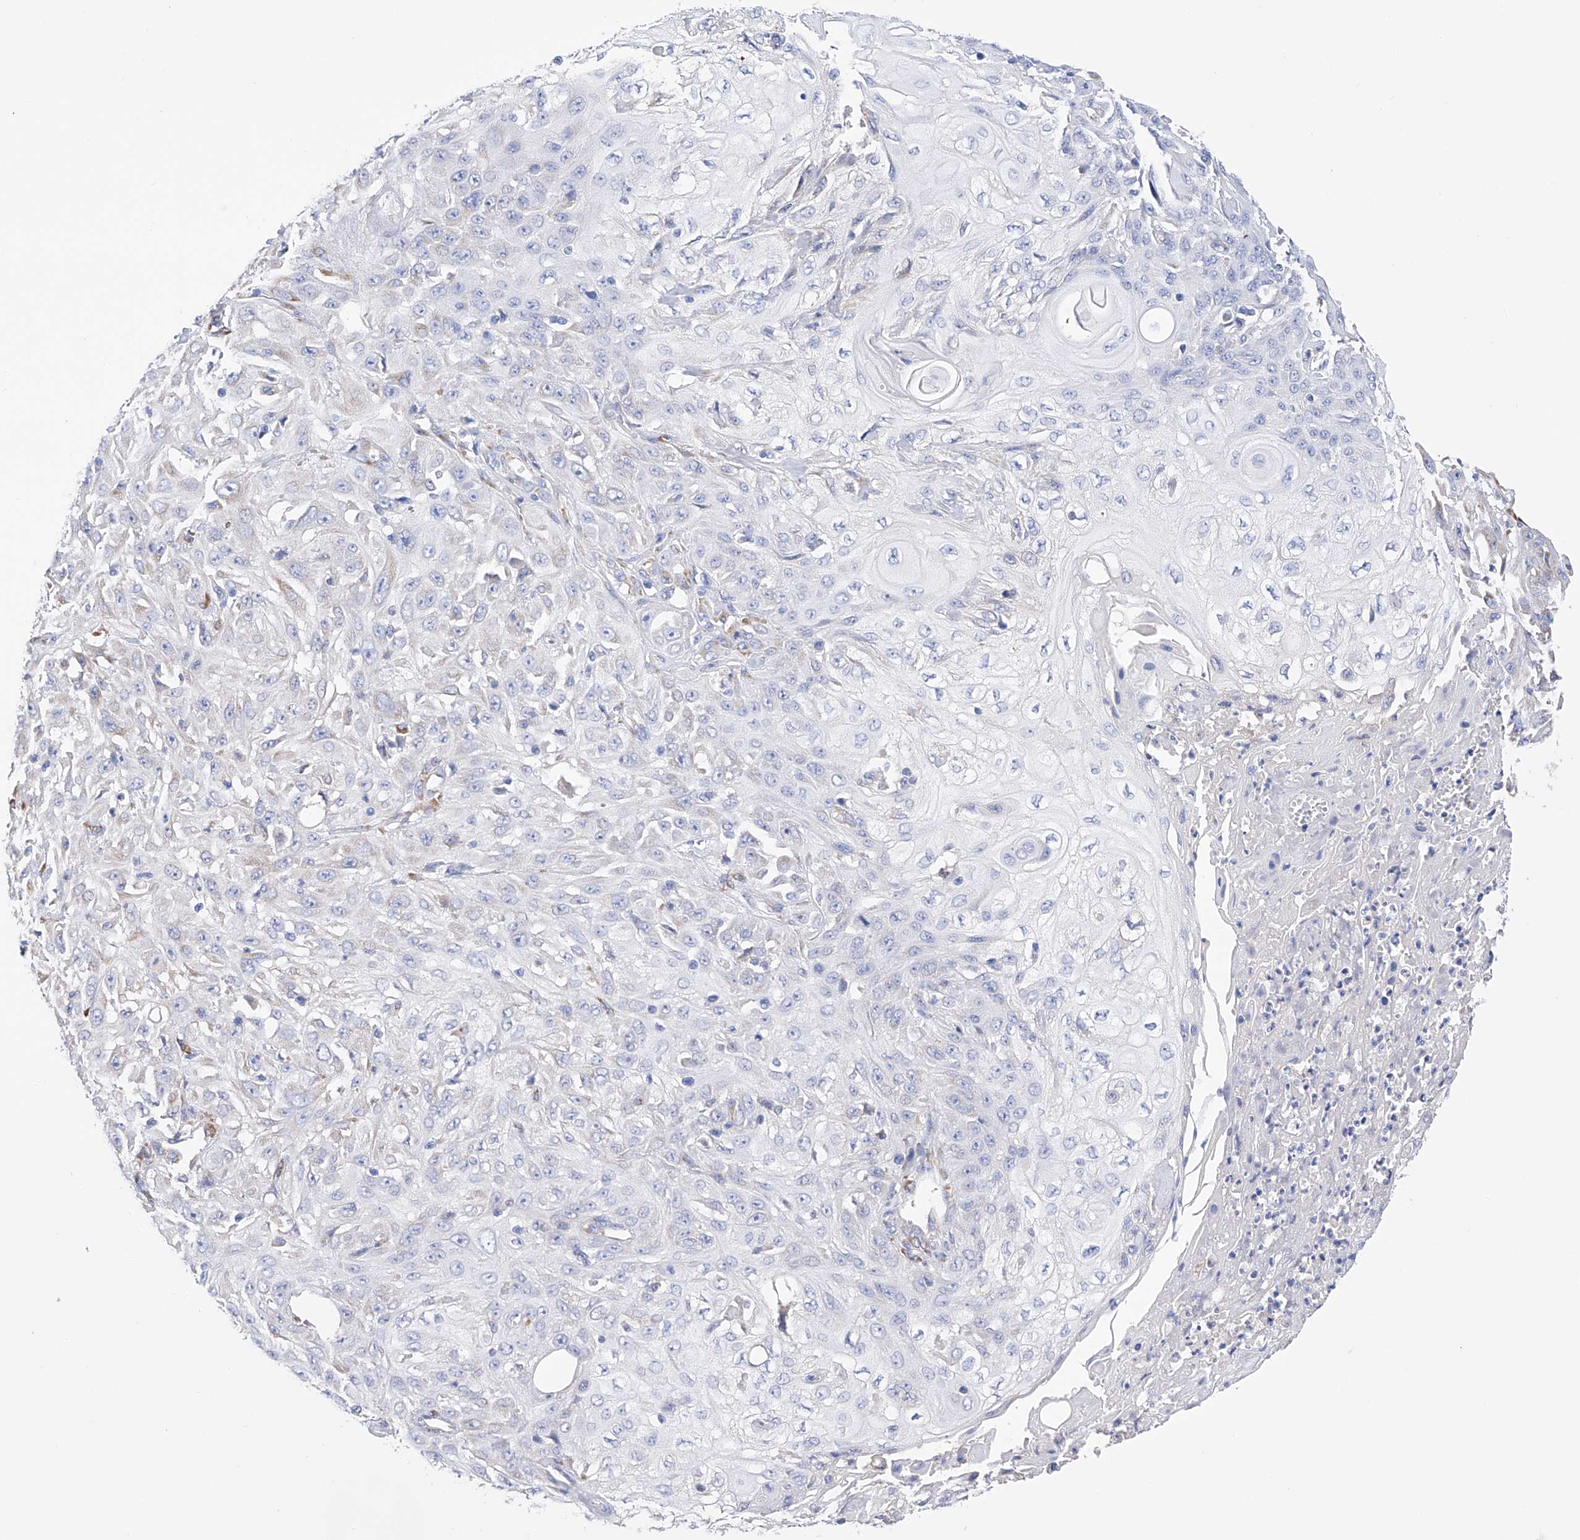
{"staining": {"intensity": "negative", "quantity": "none", "location": "none"}, "tissue": "skin cancer", "cell_type": "Tumor cells", "image_type": "cancer", "snomed": [{"axis": "morphology", "description": "Squamous cell carcinoma, NOS"}, {"axis": "morphology", "description": "Squamous cell carcinoma, metastatic, NOS"}, {"axis": "topography", "description": "Skin"}, {"axis": "topography", "description": "Lymph node"}], "caption": "This photomicrograph is of skin cancer (squamous cell carcinoma) stained with immunohistochemistry to label a protein in brown with the nuclei are counter-stained blue. There is no positivity in tumor cells. (IHC, brightfield microscopy, high magnification).", "gene": "PDIA5", "patient": {"sex": "male", "age": 75}}